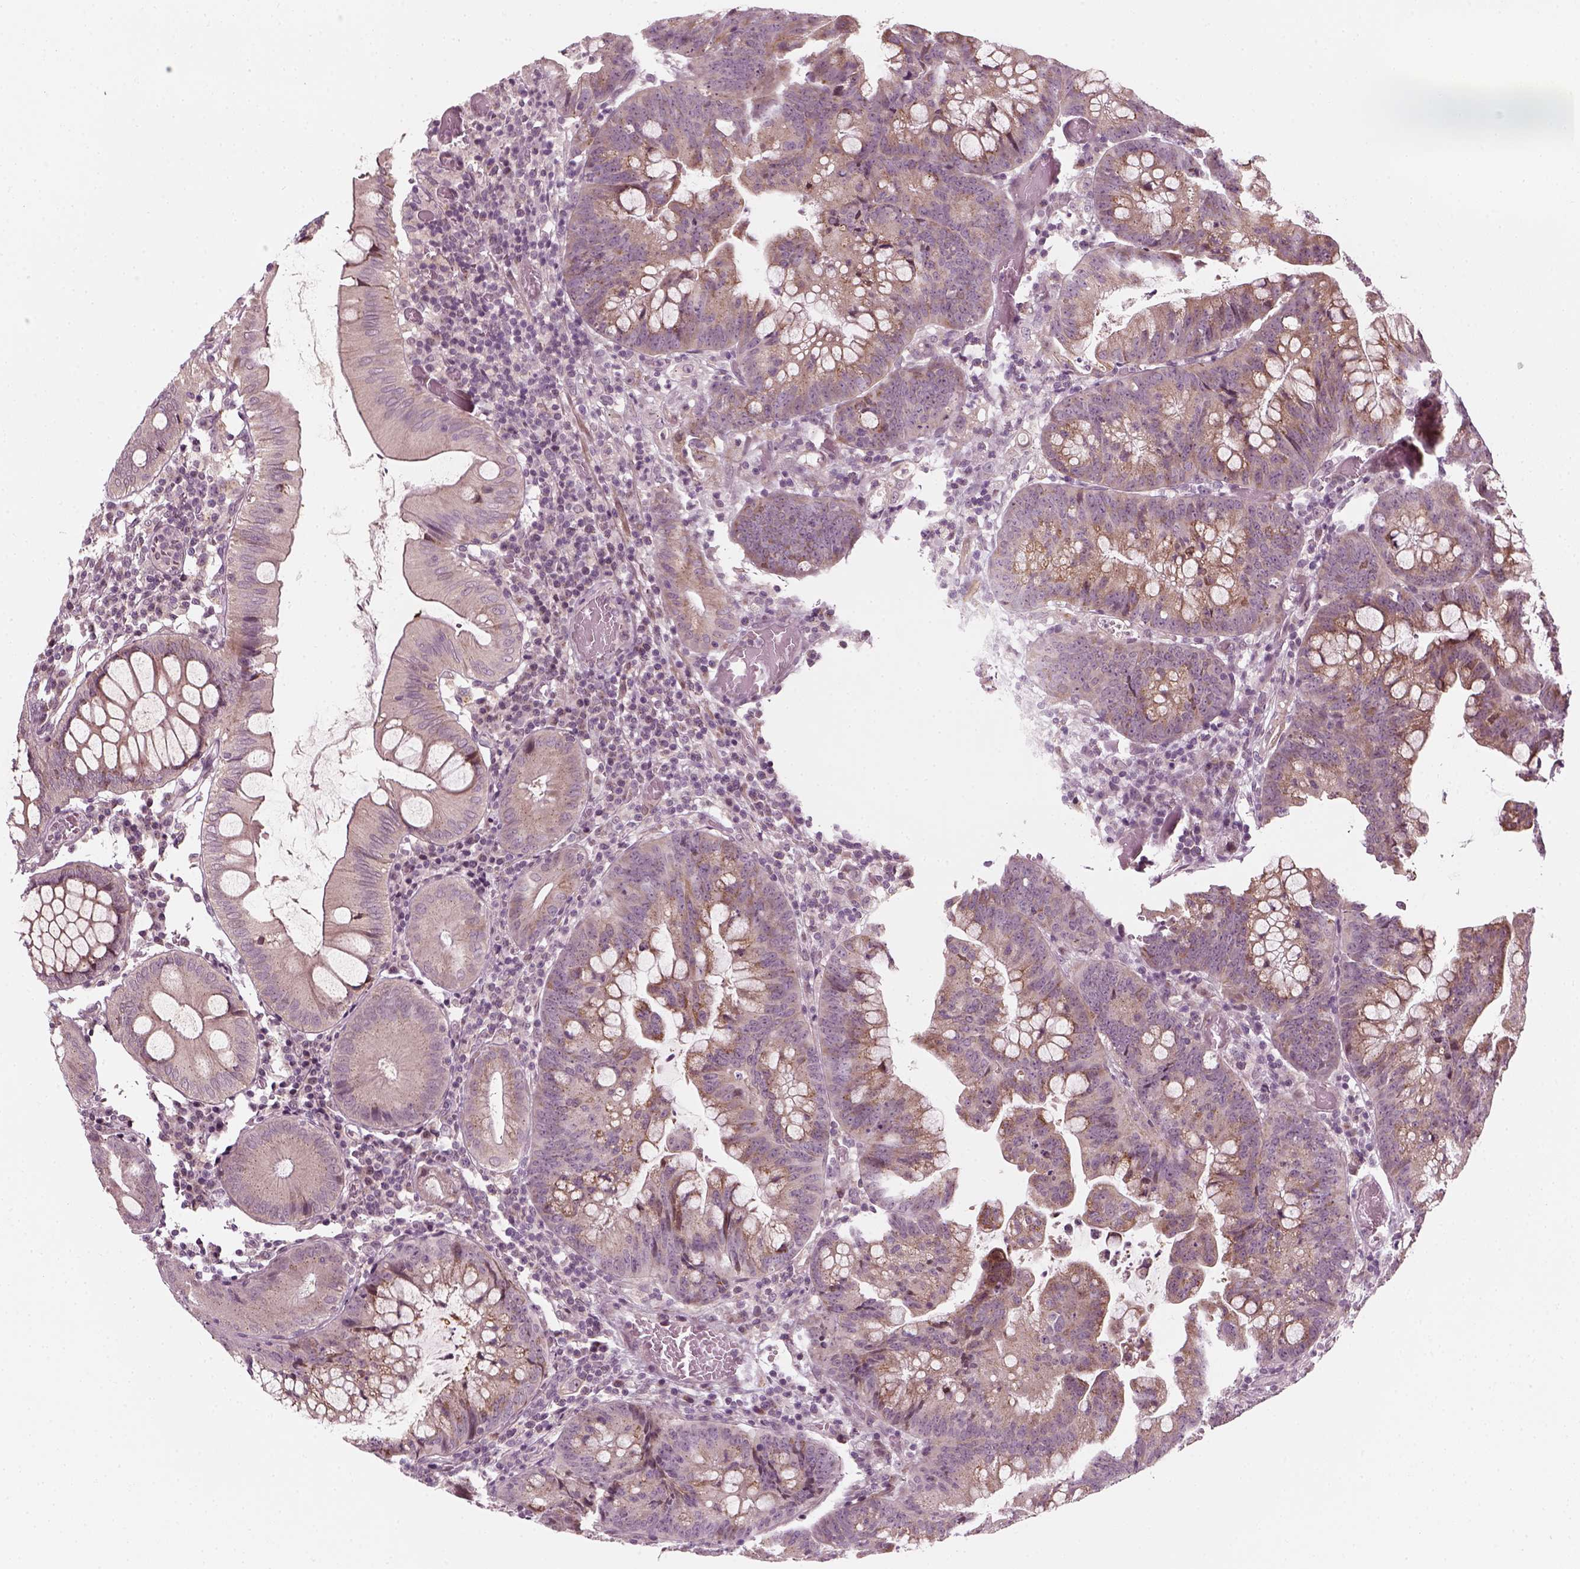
{"staining": {"intensity": "weak", "quantity": "25%-75%", "location": "cytoplasmic/membranous"}, "tissue": "colorectal cancer", "cell_type": "Tumor cells", "image_type": "cancer", "snomed": [{"axis": "morphology", "description": "Adenocarcinoma, NOS"}, {"axis": "topography", "description": "Colon"}], "caption": "Immunohistochemical staining of human colorectal adenocarcinoma reveals low levels of weak cytoplasmic/membranous protein expression in approximately 25%-75% of tumor cells. The protein of interest is stained brown, and the nuclei are stained in blue (DAB (3,3'-diaminobenzidine) IHC with brightfield microscopy, high magnification).", "gene": "MLIP", "patient": {"sex": "male", "age": 62}}